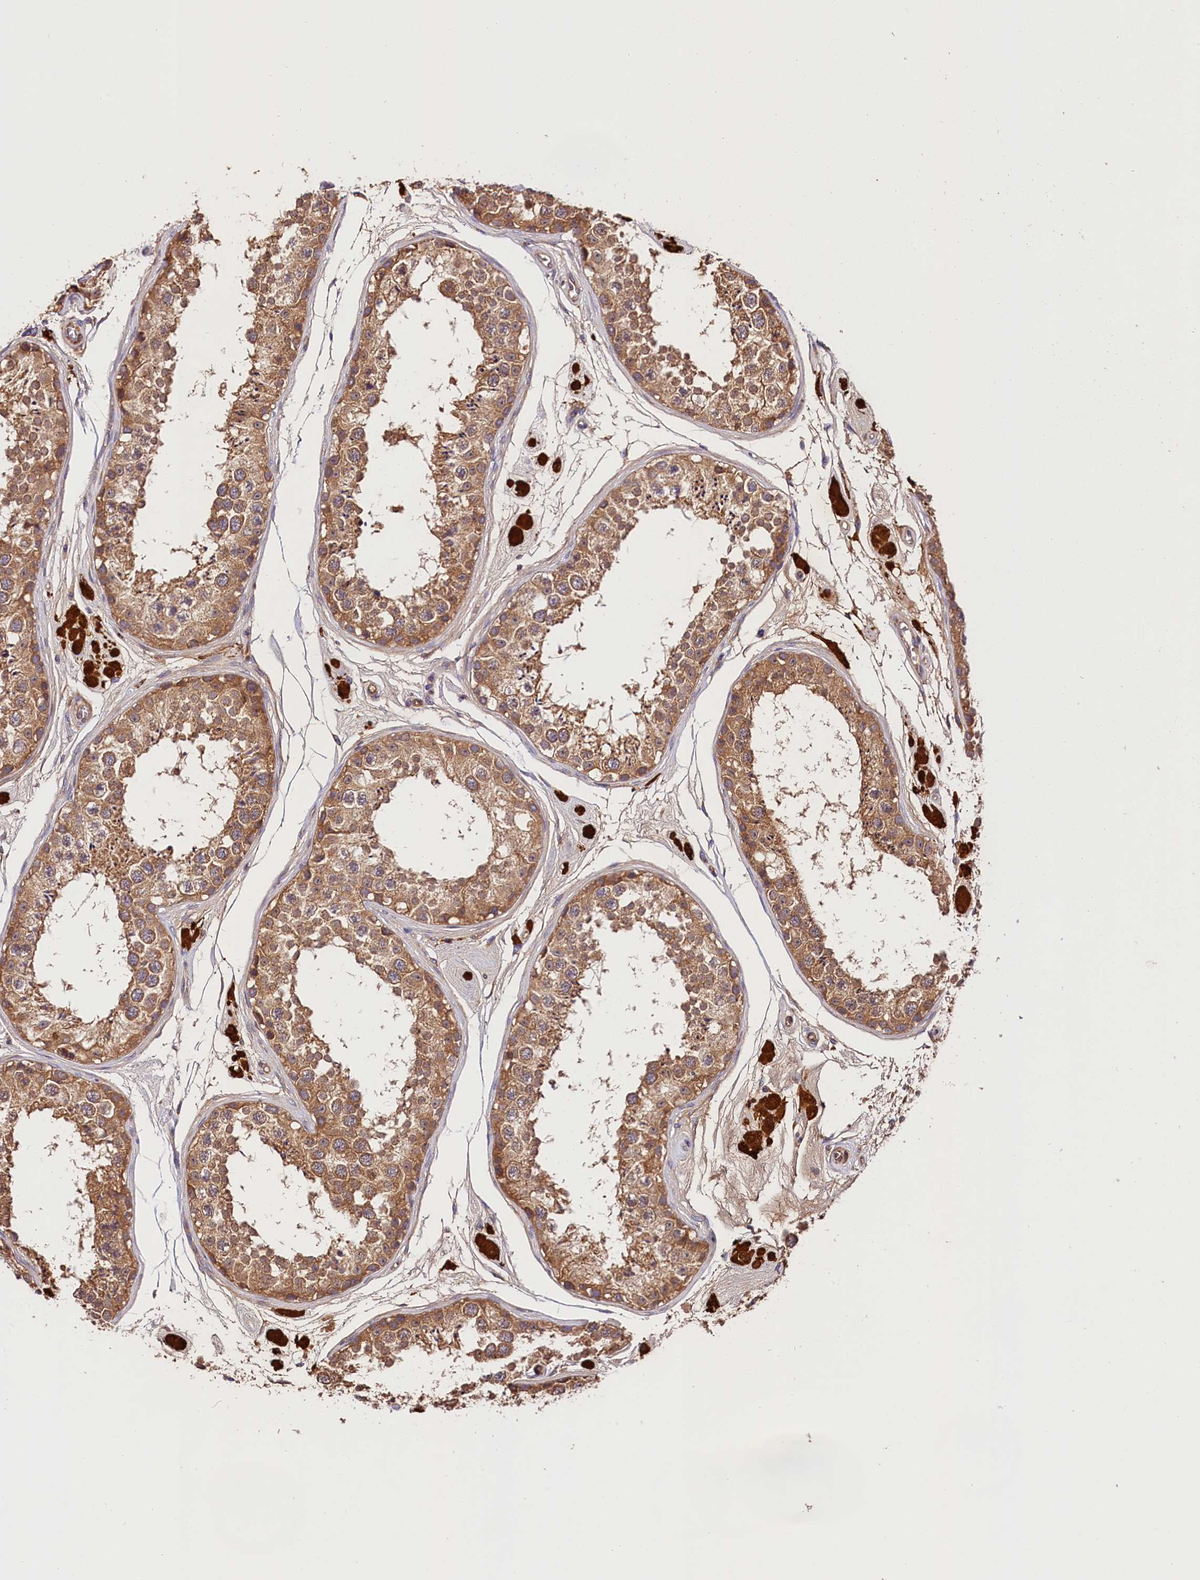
{"staining": {"intensity": "moderate", "quantity": ">75%", "location": "cytoplasmic/membranous"}, "tissue": "testis", "cell_type": "Cells in seminiferous ducts", "image_type": "normal", "snomed": [{"axis": "morphology", "description": "Normal tissue, NOS"}, {"axis": "topography", "description": "Testis"}], "caption": "Moderate cytoplasmic/membranous protein positivity is identified in about >75% of cells in seminiferous ducts in testis.", "gene": "SPG11", "patient": {"sex": "male", "age": 25}}